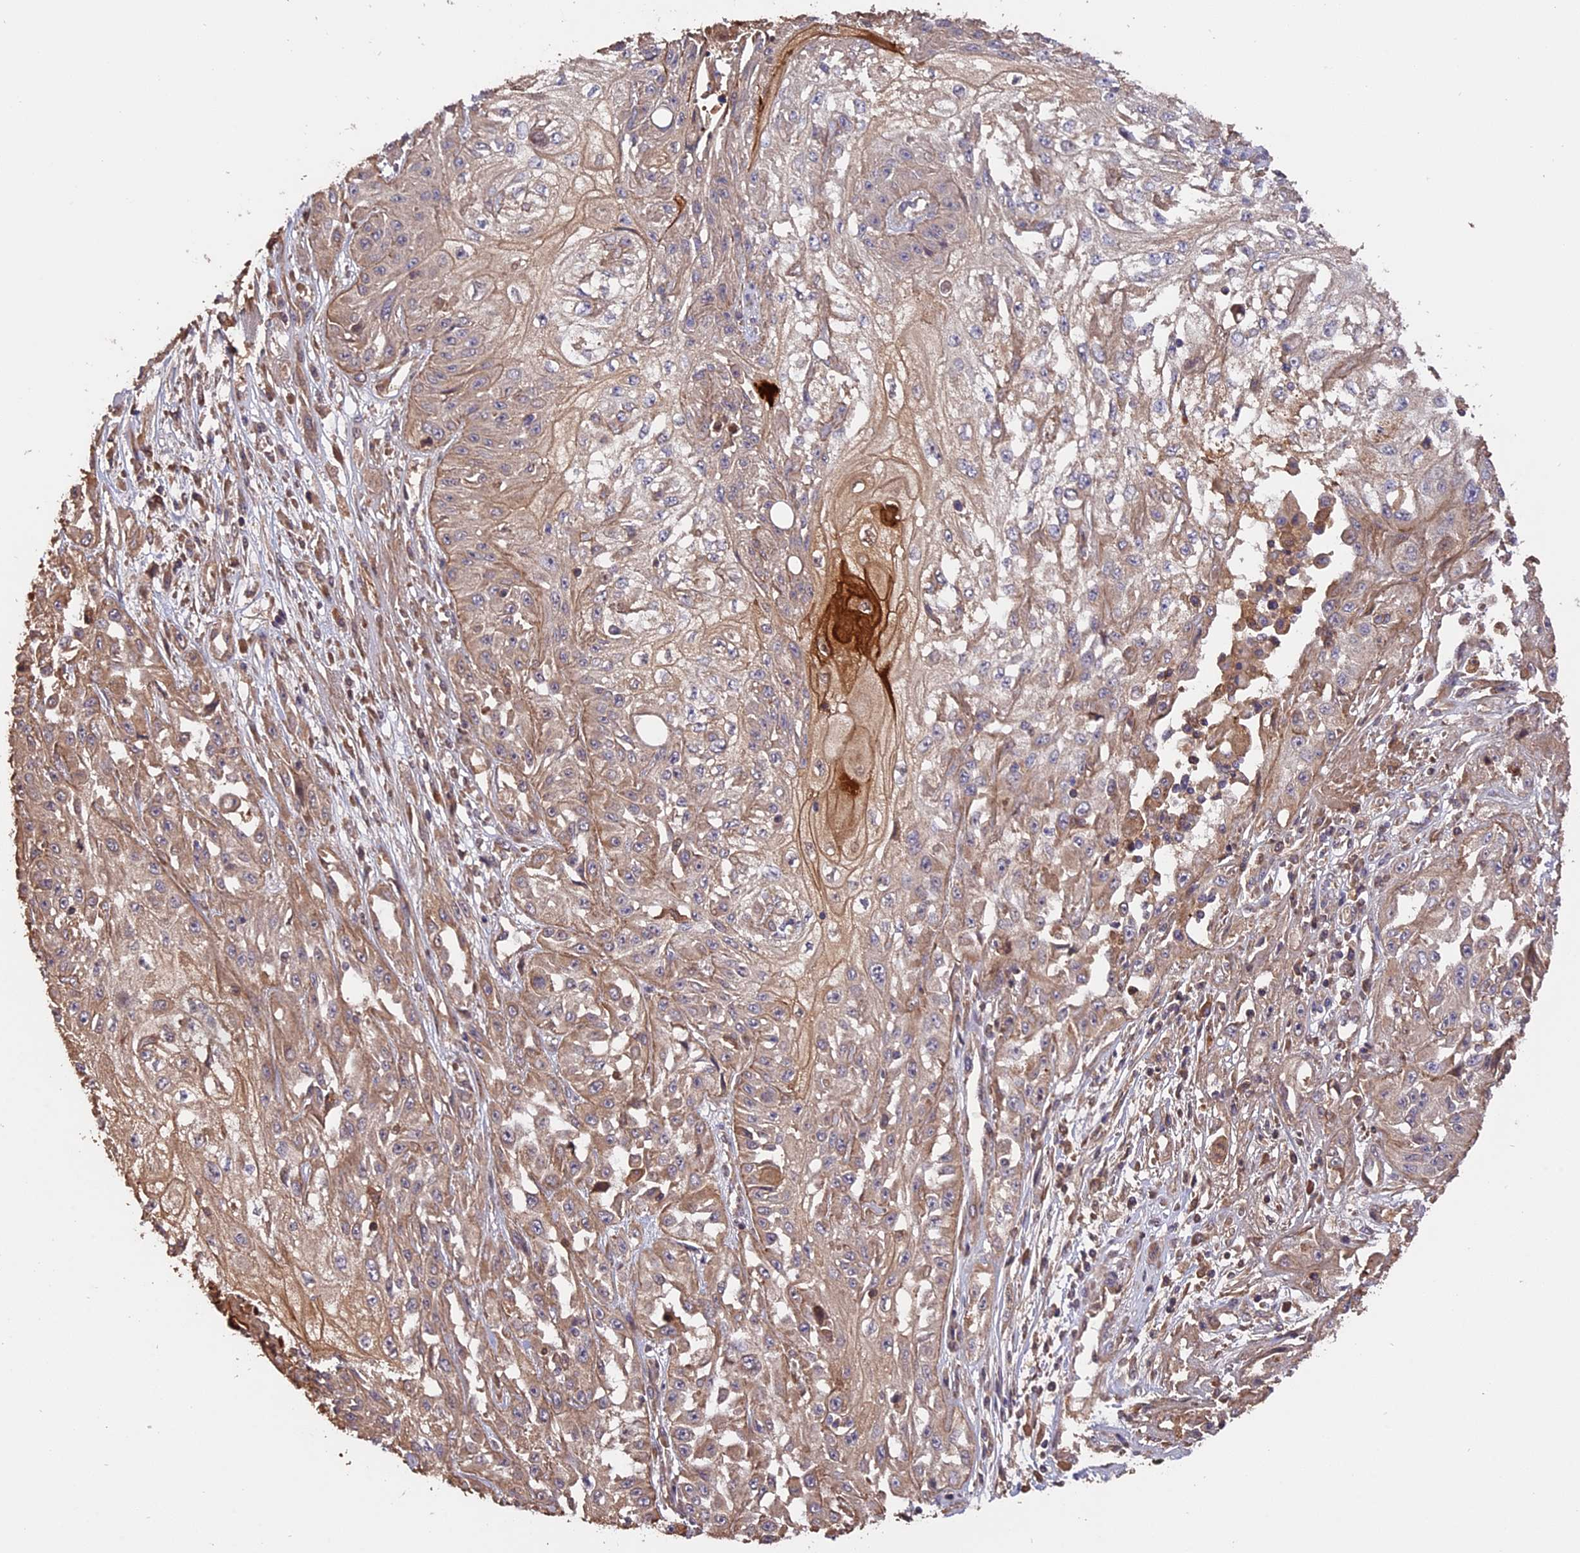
{"staining": {"intensity": "moderate", "quantity": "<25%", "location": "cytoplasmic/membranous"}, "tissue": "skin cancer", "cell_type": "Tumor cells", "image_type": "cancer", "snomed": [{"axis": "morphology", "description": "Squamous cell carcinoma, NOS"}, {"axis": "morphology", "description": "Squamous cell carcinoma, metastatic, NOS"}, {"axis": "topography", "description": "Skin"}, {"axis": "topography", "description": "Lymph node"}], "caption": "Moderate cytoplasmic/membranous positivity for a protein is present in about <25% of tumor cells of metastatic squamous cell carcinoma (skin) using immunohistochemistry (IHC).", "gene": "RASAL1", "patient": {"sex": "male", "age": 75}}